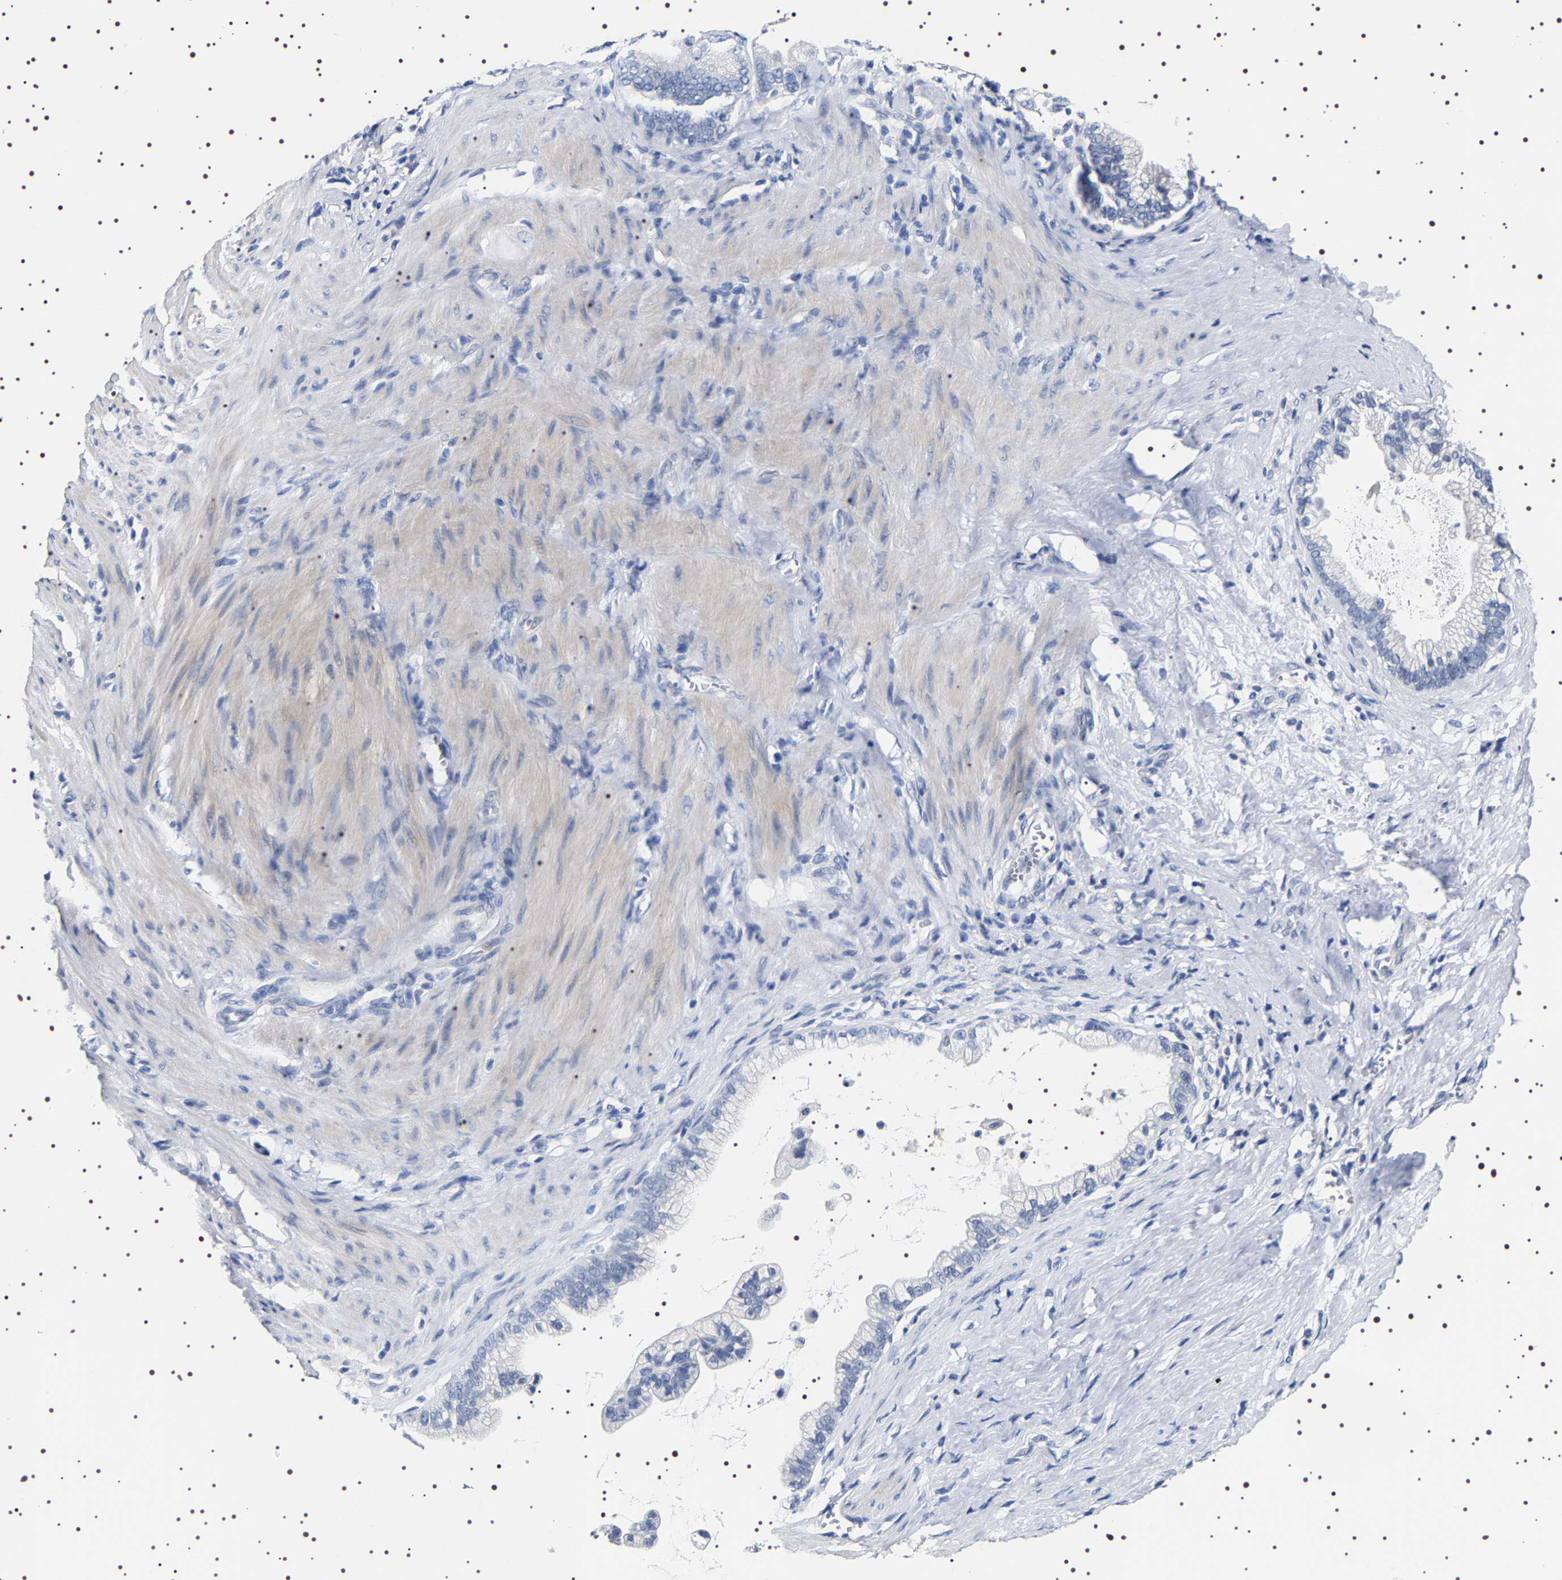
{"staining": {"intensity": "negative", "quantity": "none", "location": "none"}, "tissue": "pancreatic cancer", "cell_type": "Tumor cells", "image_type": "cancer", "snomed": [{"axis": "morphology", "description": "Adenocarcinoma, NOS"}, {"axis": "topography", "description": "Pancreas"}], "caption": "Tumor cells are negative for brown protein staining in pancreatic cancer (adenocarcinoma).", "gene": "UBQLN3", "patient": {"sex": "male", "age": 69}}